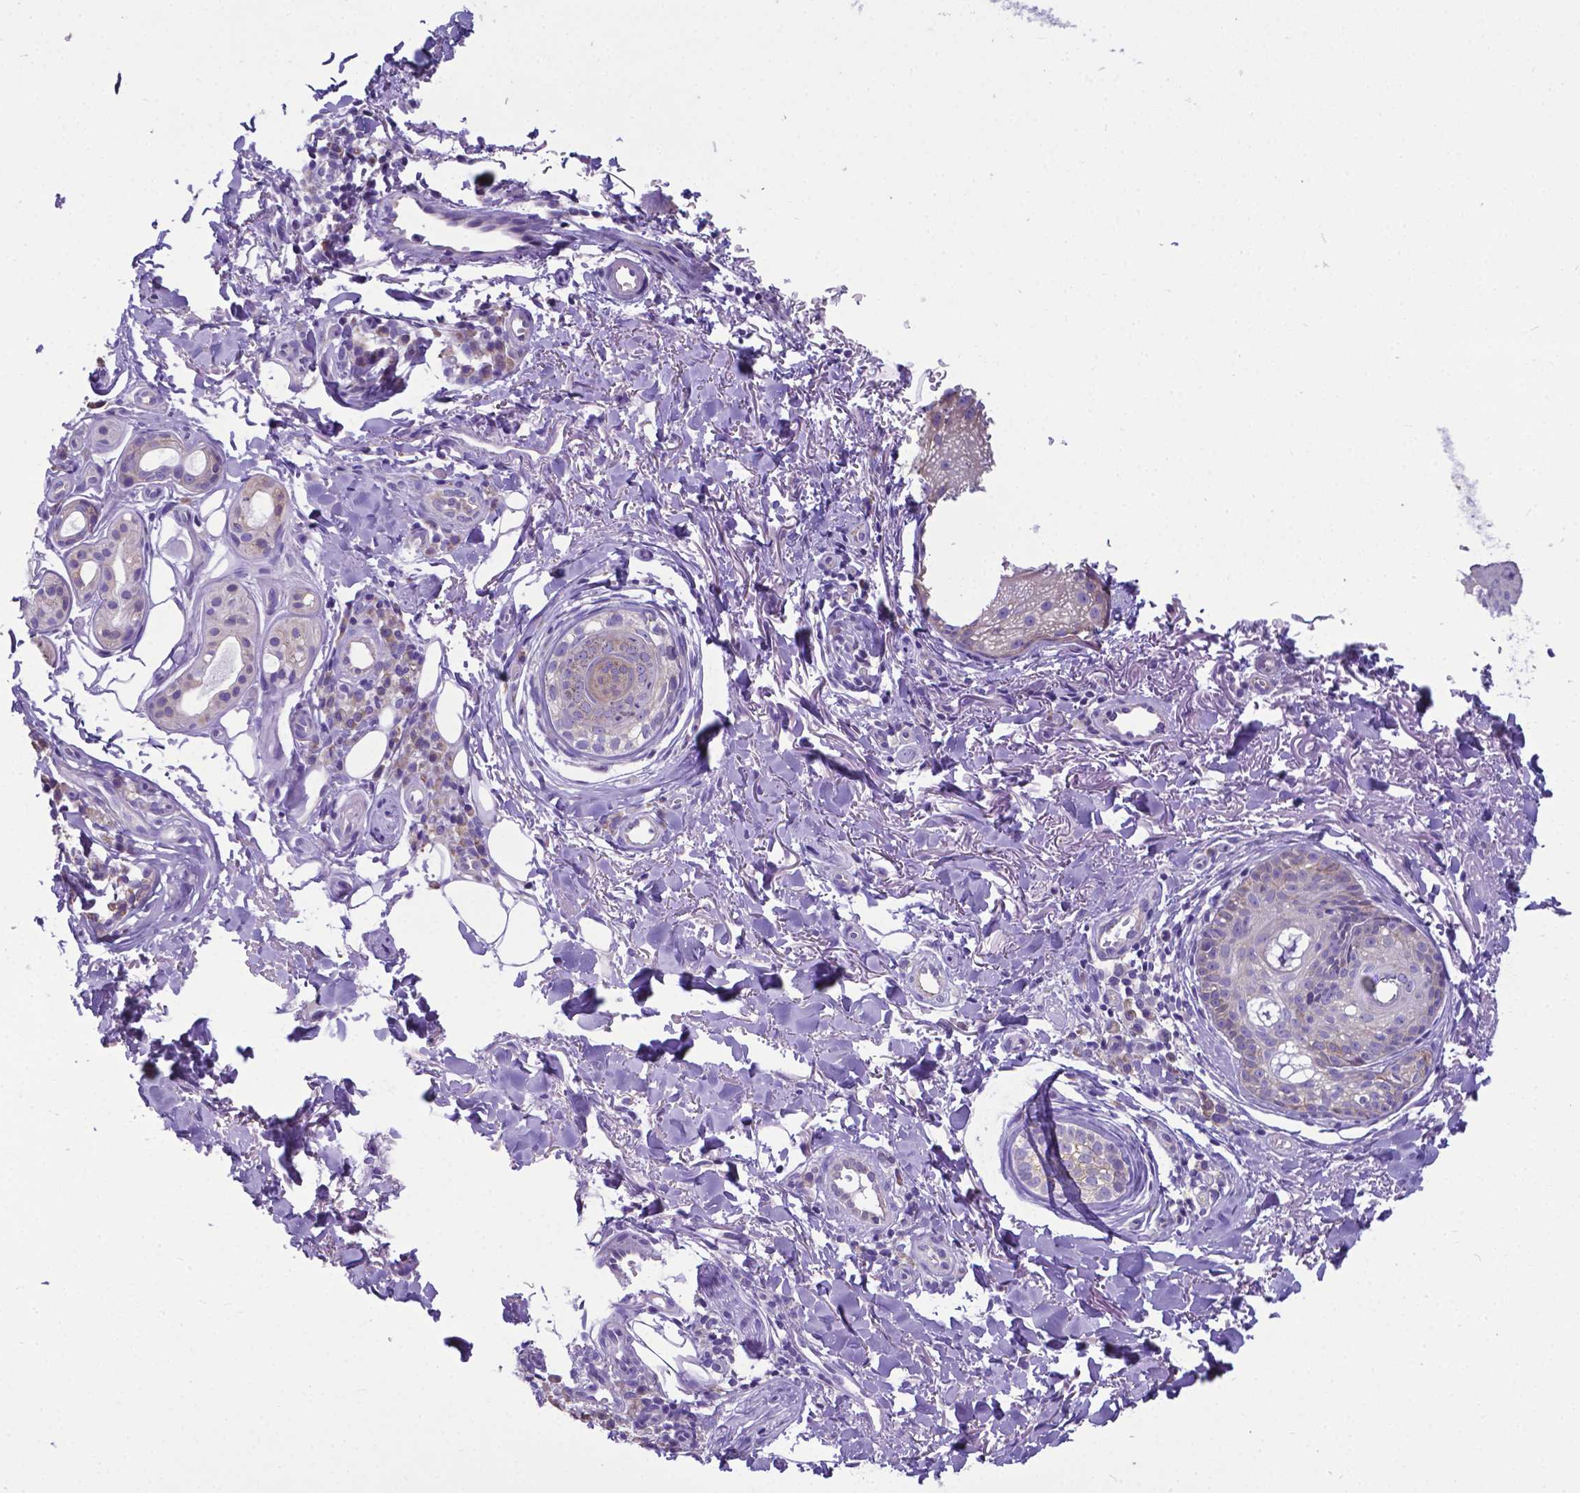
{"staining": {"intensity": "weak", "quantity": "25%-75%", "location": "cytoplasmic/membranous"}, "tissue": "skin cancer", "cell_type": "Tumor cells", "image_type": "cancer", "snomed": [{"axis": "morphology", "description": "Basal cell carcinoma"}, {"axis": "topography", "description": "Skin"}], "caption": "A brown stain shows weak cytoplasmic/membranous staining of a protein in human skin cancer (basal cell carcinoma) tumor cells.", "gene": "RPL6", "patient": {"sex": "male", "age": 65}}